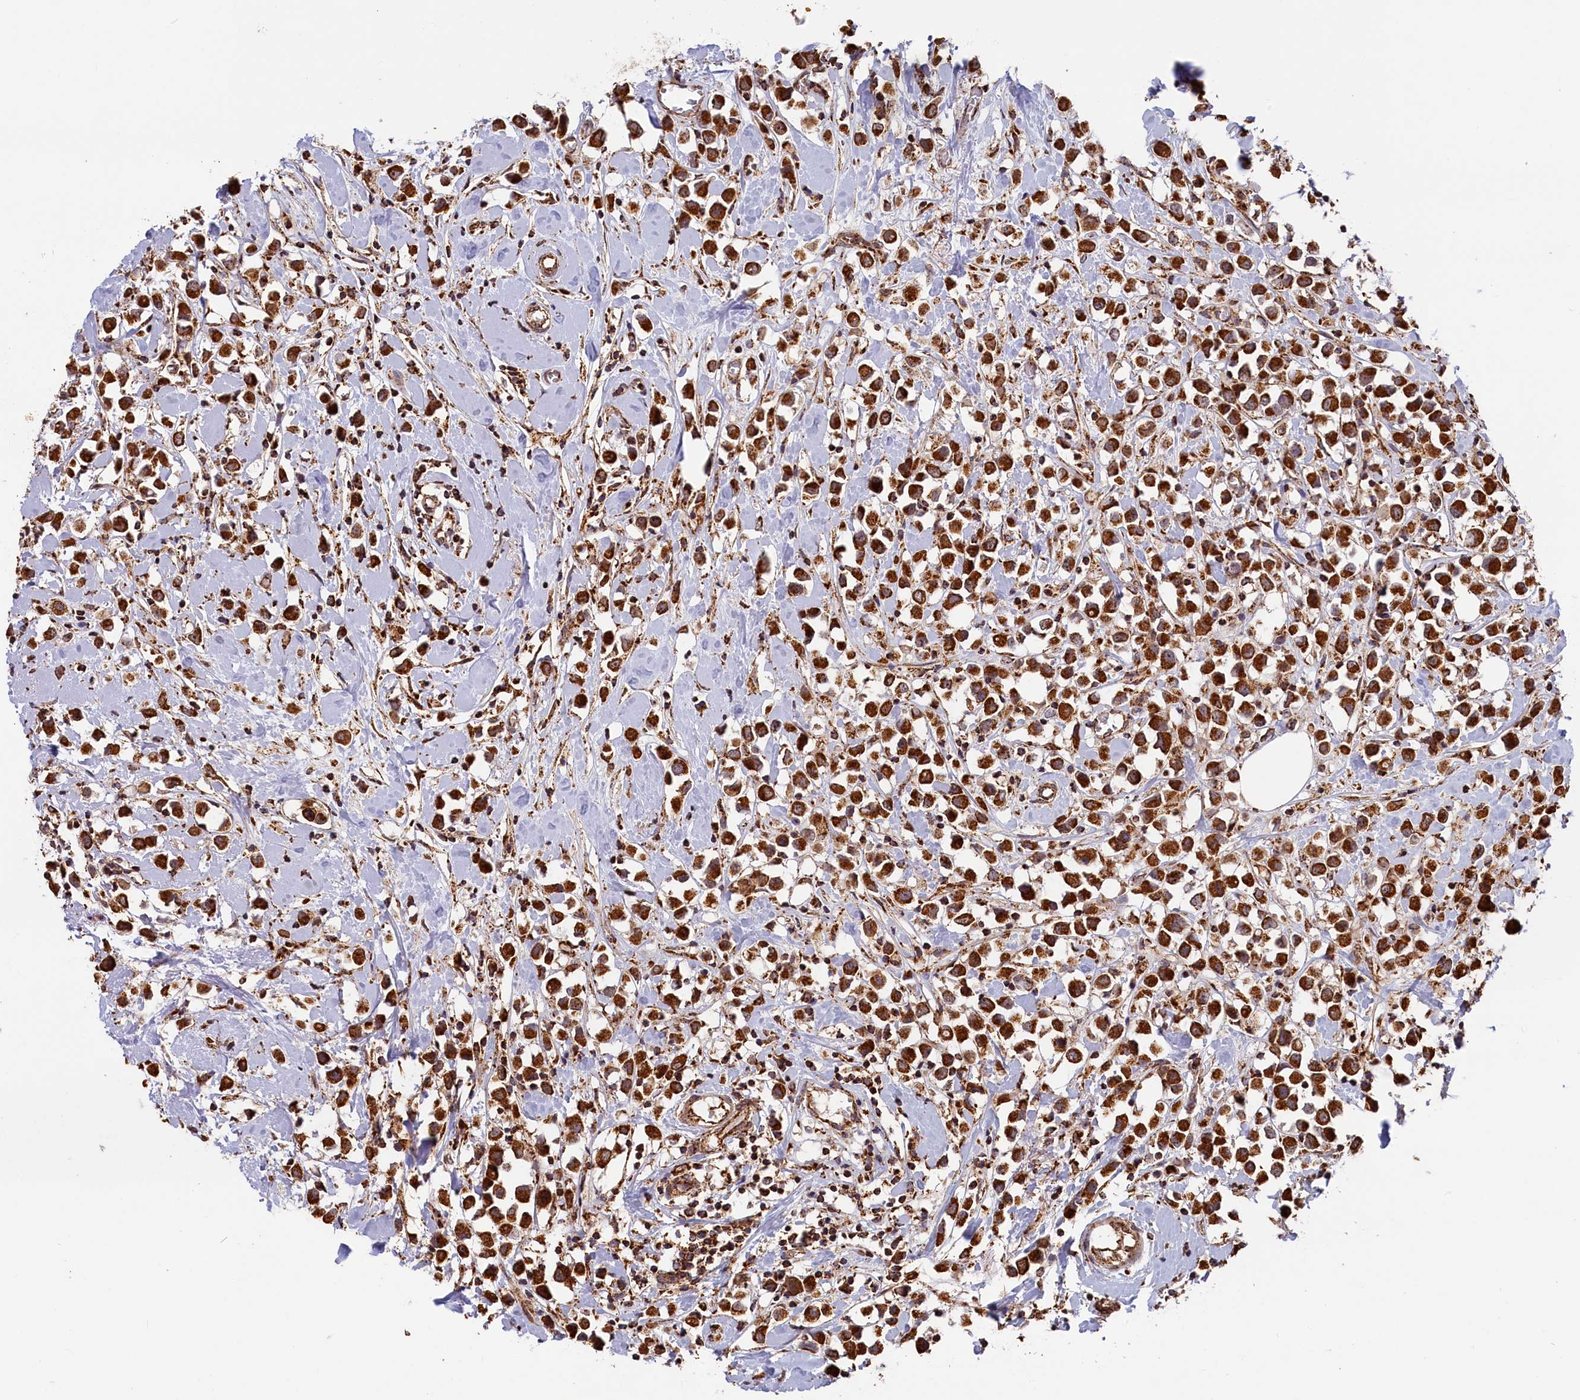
{"staining": {"intensity": "strong", "quantity": ">75%", "location": "cytoplasmic/membranous"}, "tissue": "breast cancer", "cell_type": "Tumor cells", "image_type": "cancer", "snomed": [{"axis": "morphology", "description": "Duct carcinoma"}, {"axis": "topography", "description": "Breast"}], "caption": "A brown stain shows strong cytoplasmic/membranous expression of a protein in human intraductal carcinoma (breast) tumor cells.", "gene": "MACROD1", "patient": {"sex": "female", "age": 61}}